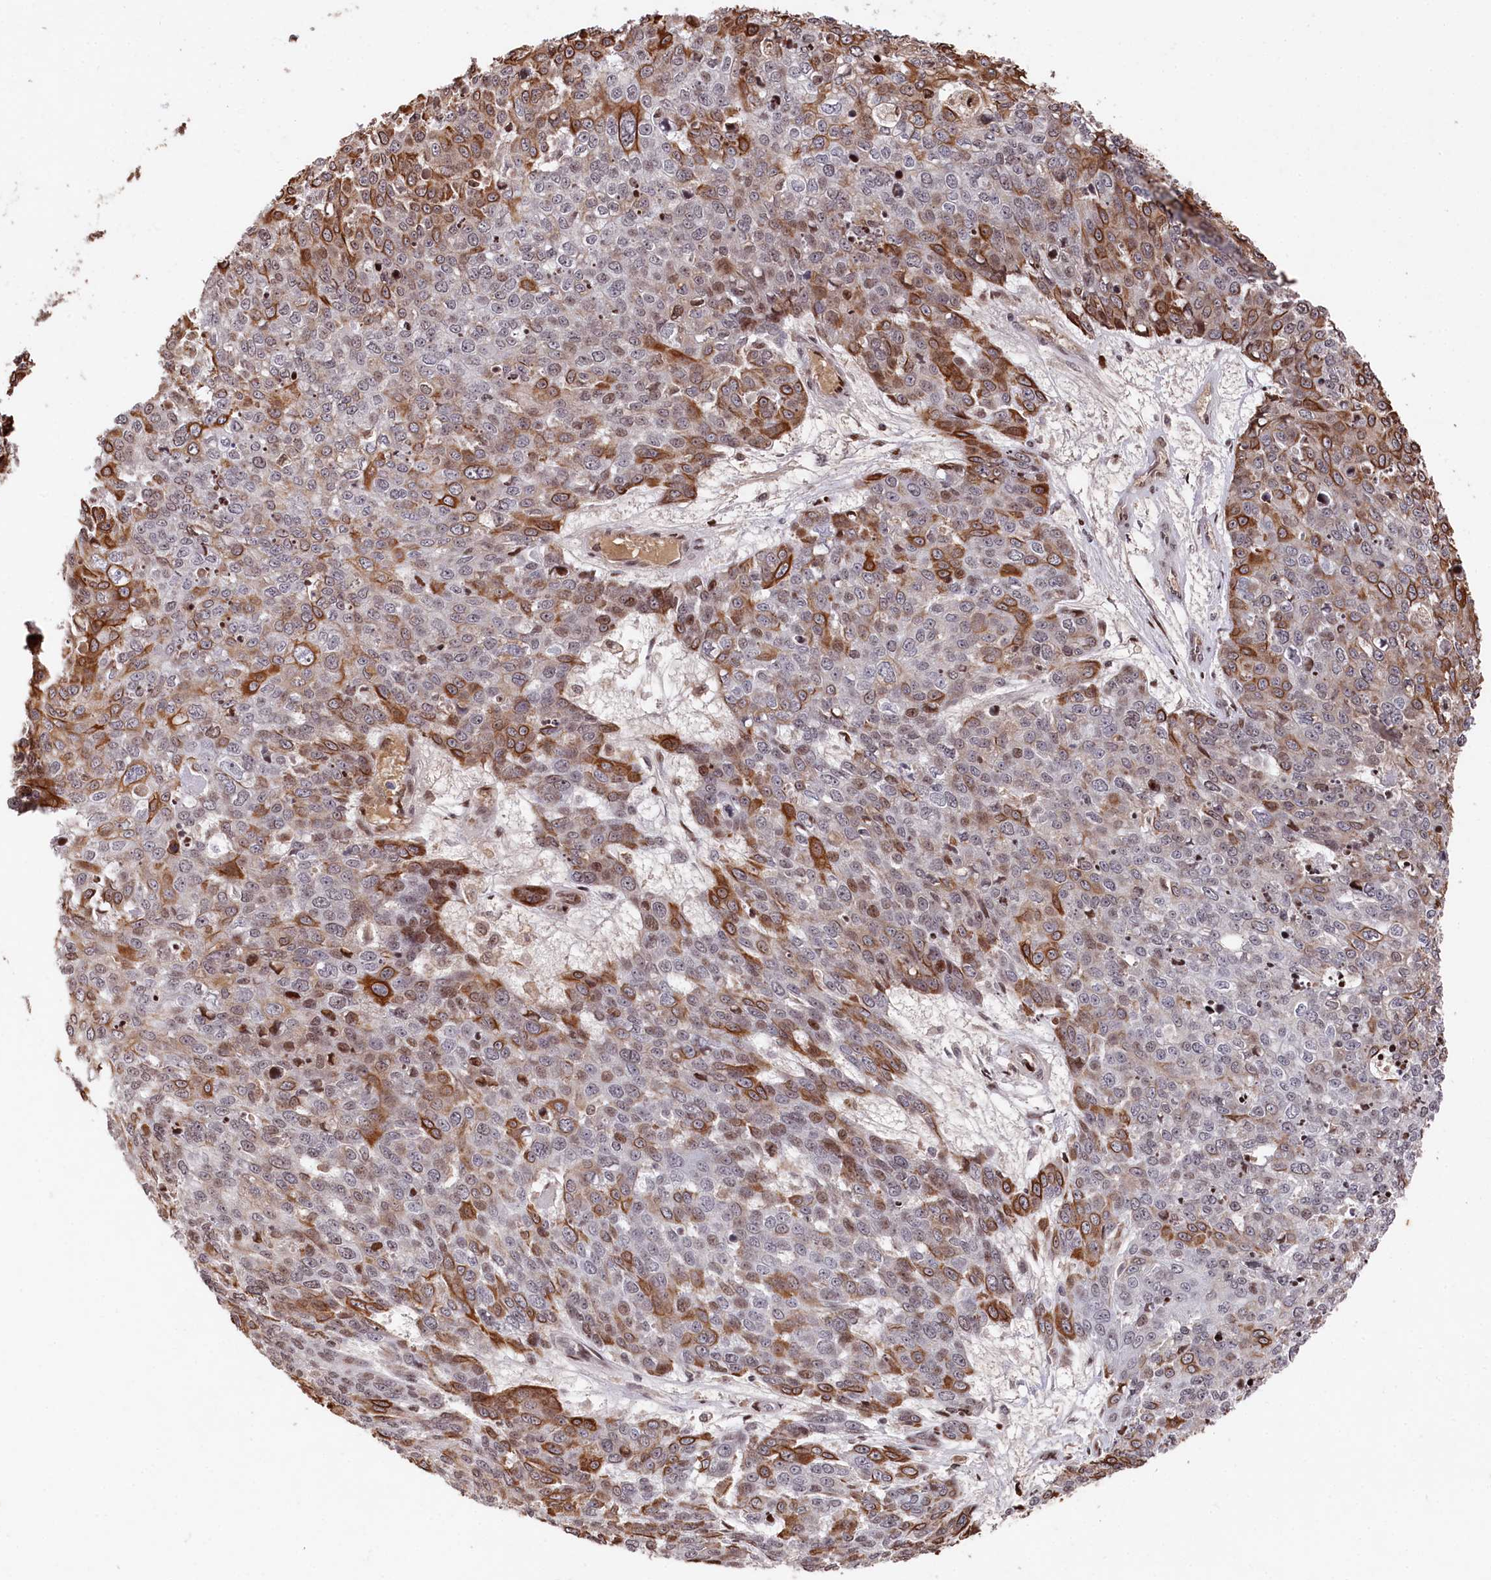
{"staining": {"intensity": "strong", "quantity": "<25%", "location": "cytoplasmic/membranous"}, "tissue": "skin cancer", "cell_type": "Tumor cells", "image_type": "cancer", "snomed": [{"axis": "morphology", "description": "Squamous cell carcinoma, NOS"}, {"axis": "topography", "description": "Skin"}], "caption": "Skin cancer was stained to show a protein in brown. There is medium levels of strong cytoplasmic/membranous staining in approximately <25% of tumor cells. The staining was performed using DAB, with brown indicating positive protein expression. Nuclei are stained blue with hematoxylin.", "gene": "MCF2L2", "patient": {"sex": "male", "age": 71}}